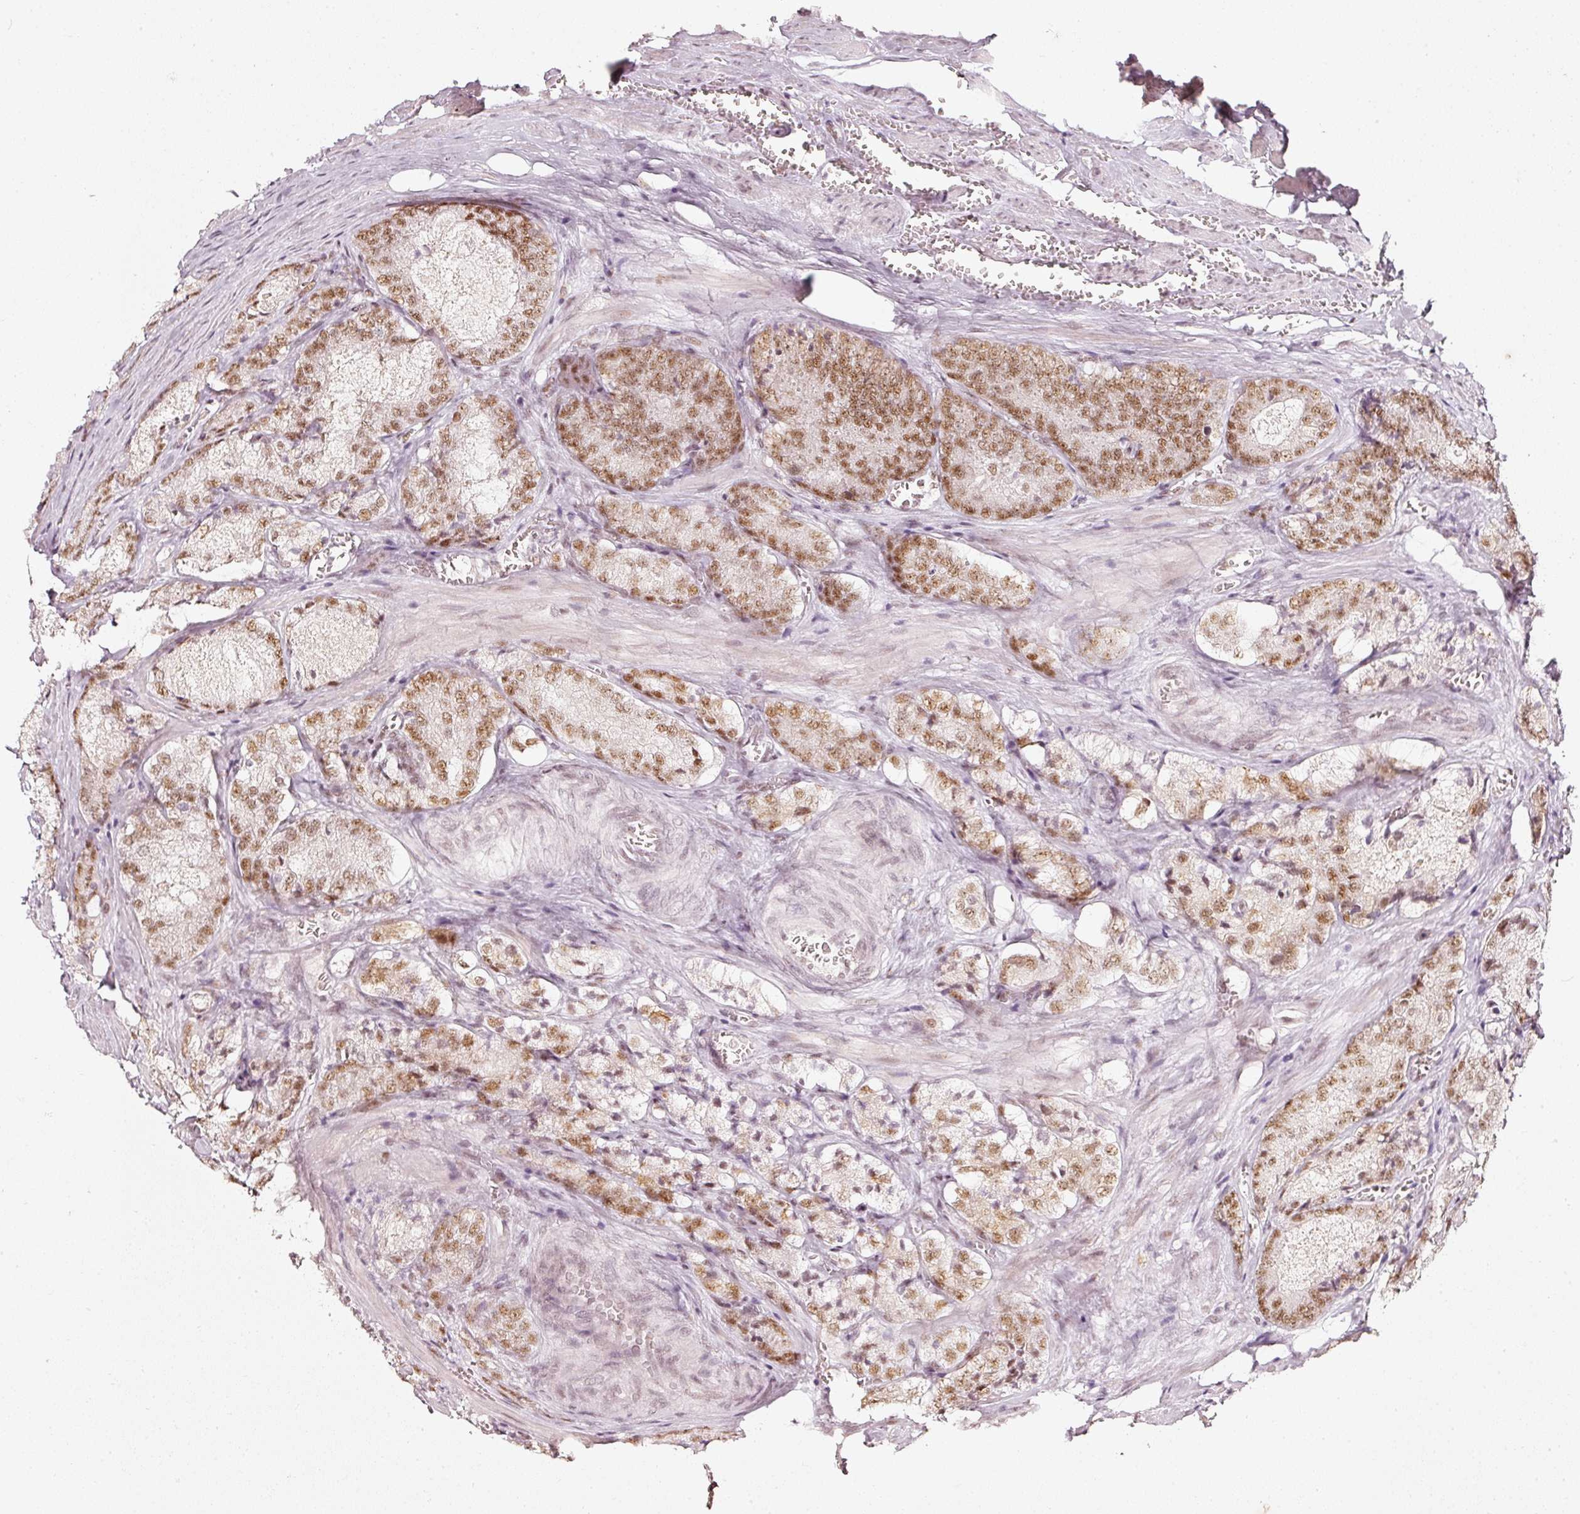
{"staining": {"intensity": "moderate", "quantity": ">75%", "location": "nuclear"}, "tissue": "prostate cancer", "cell_type": "Tumor cells", "image_type": "cancer", "snomed": [{"axis": "morphology", "description": "Adenocarcinoma, Low grade"}, {"axis": "topography", "description": "Prostate"}], "caption": "Moderate nuclear staining for a protein is identified in about >75% of tumor cells of adenocarcinoma (low-grade) (prostate) using IHC.", "gene": "PPP1R10", "patient": {"sex": "male", "age": 68}}